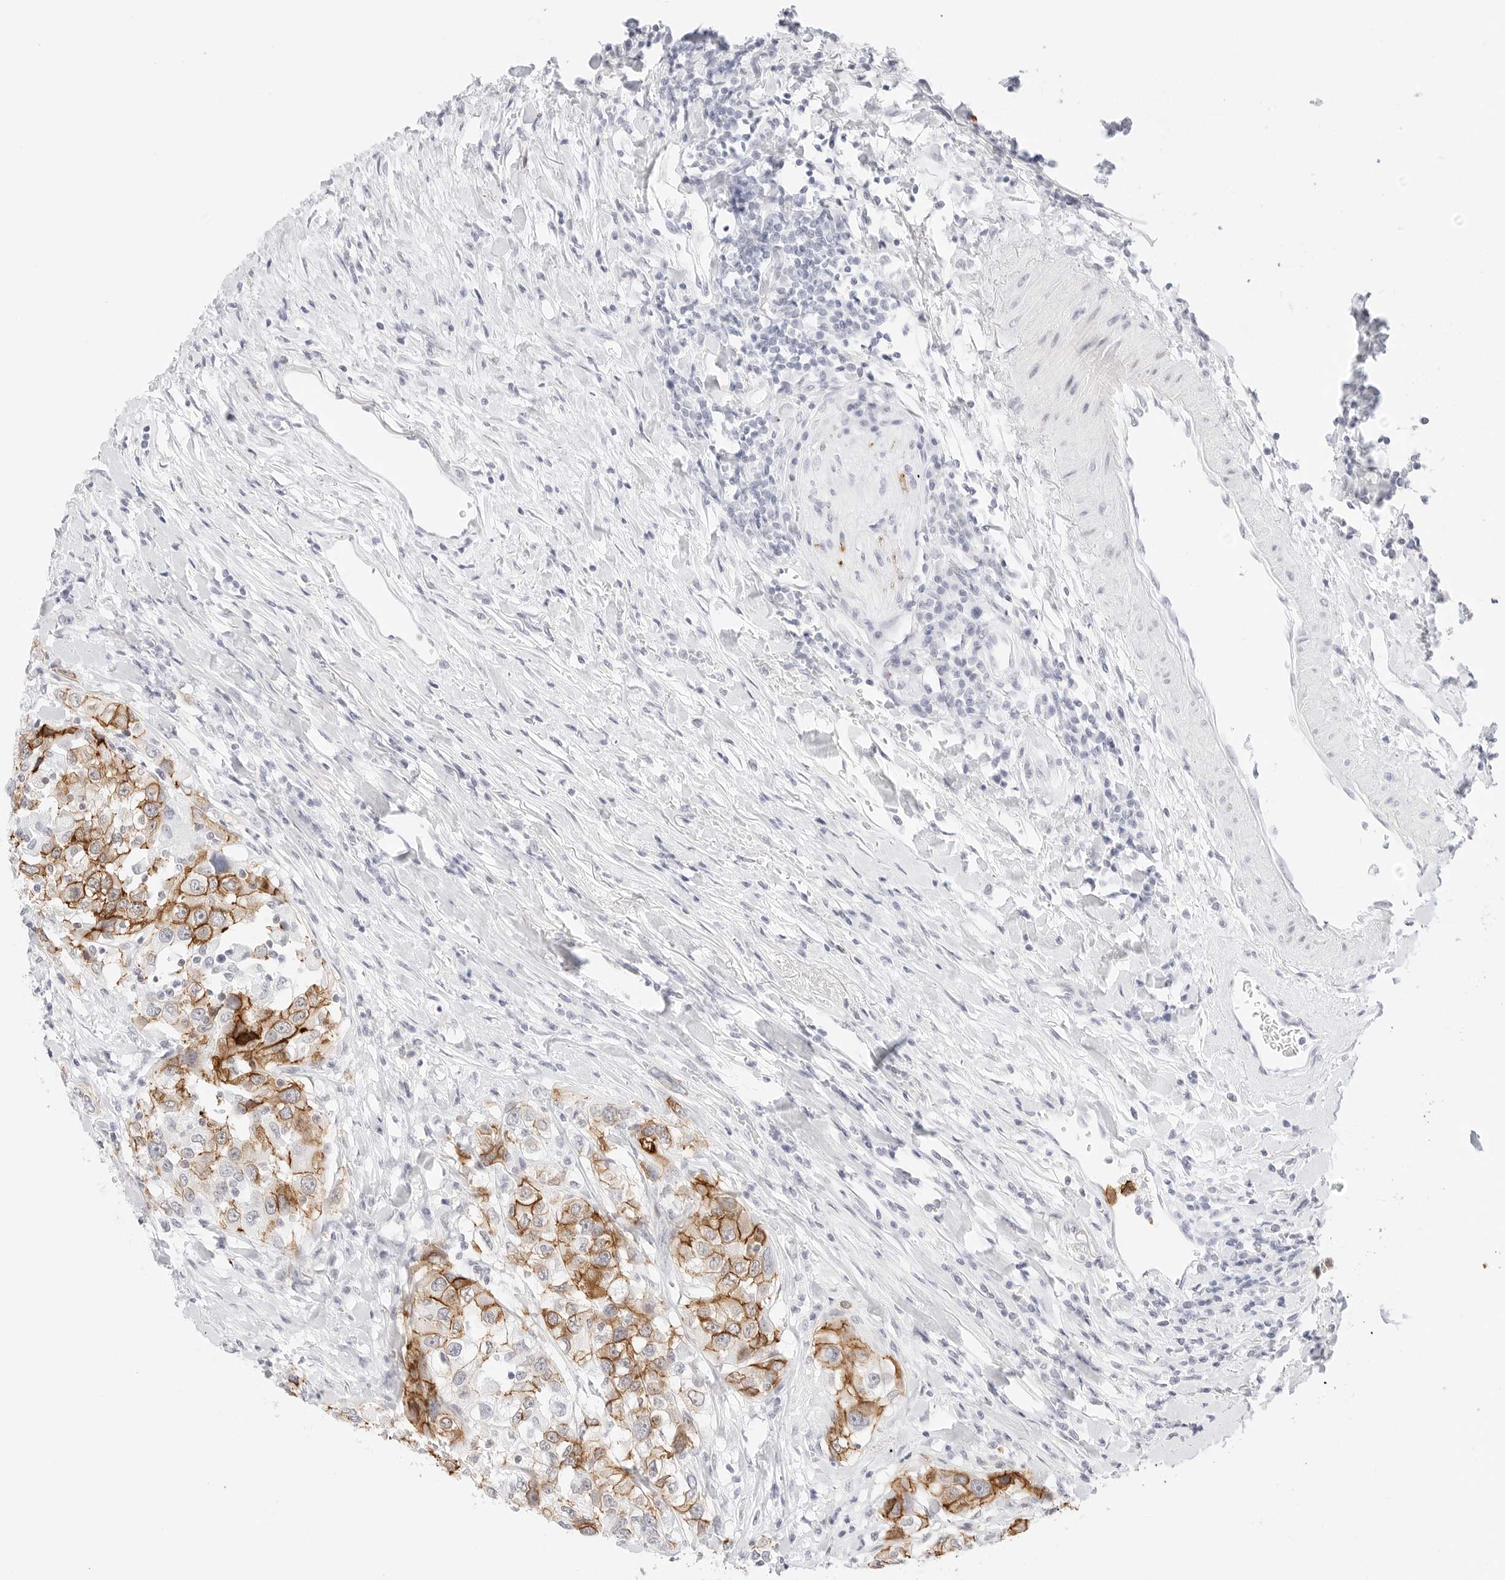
{"staining": {"intensity": "moderate", "quantity": "25%-75%", "location": "cytoplasmic/membranous"}, "tissue": "urothelial cancer", "cell_type": "Tumor cells", "image_type": "cancer", "snomed": [{"axis": "morphology", "description": "Urothelial carcinoma, High grade"}, {"axis": "topography", "description": "Urinary bladder"}], "caption": "Urothelial carcinoma (high-grade) stained with a brown dye reveals moderate cytoplasmic/membranous positive positivity in approximately 25%-75% of tumor cells.", "gene": "CDH1", "patient": {"sex": "female", "age": 80}}